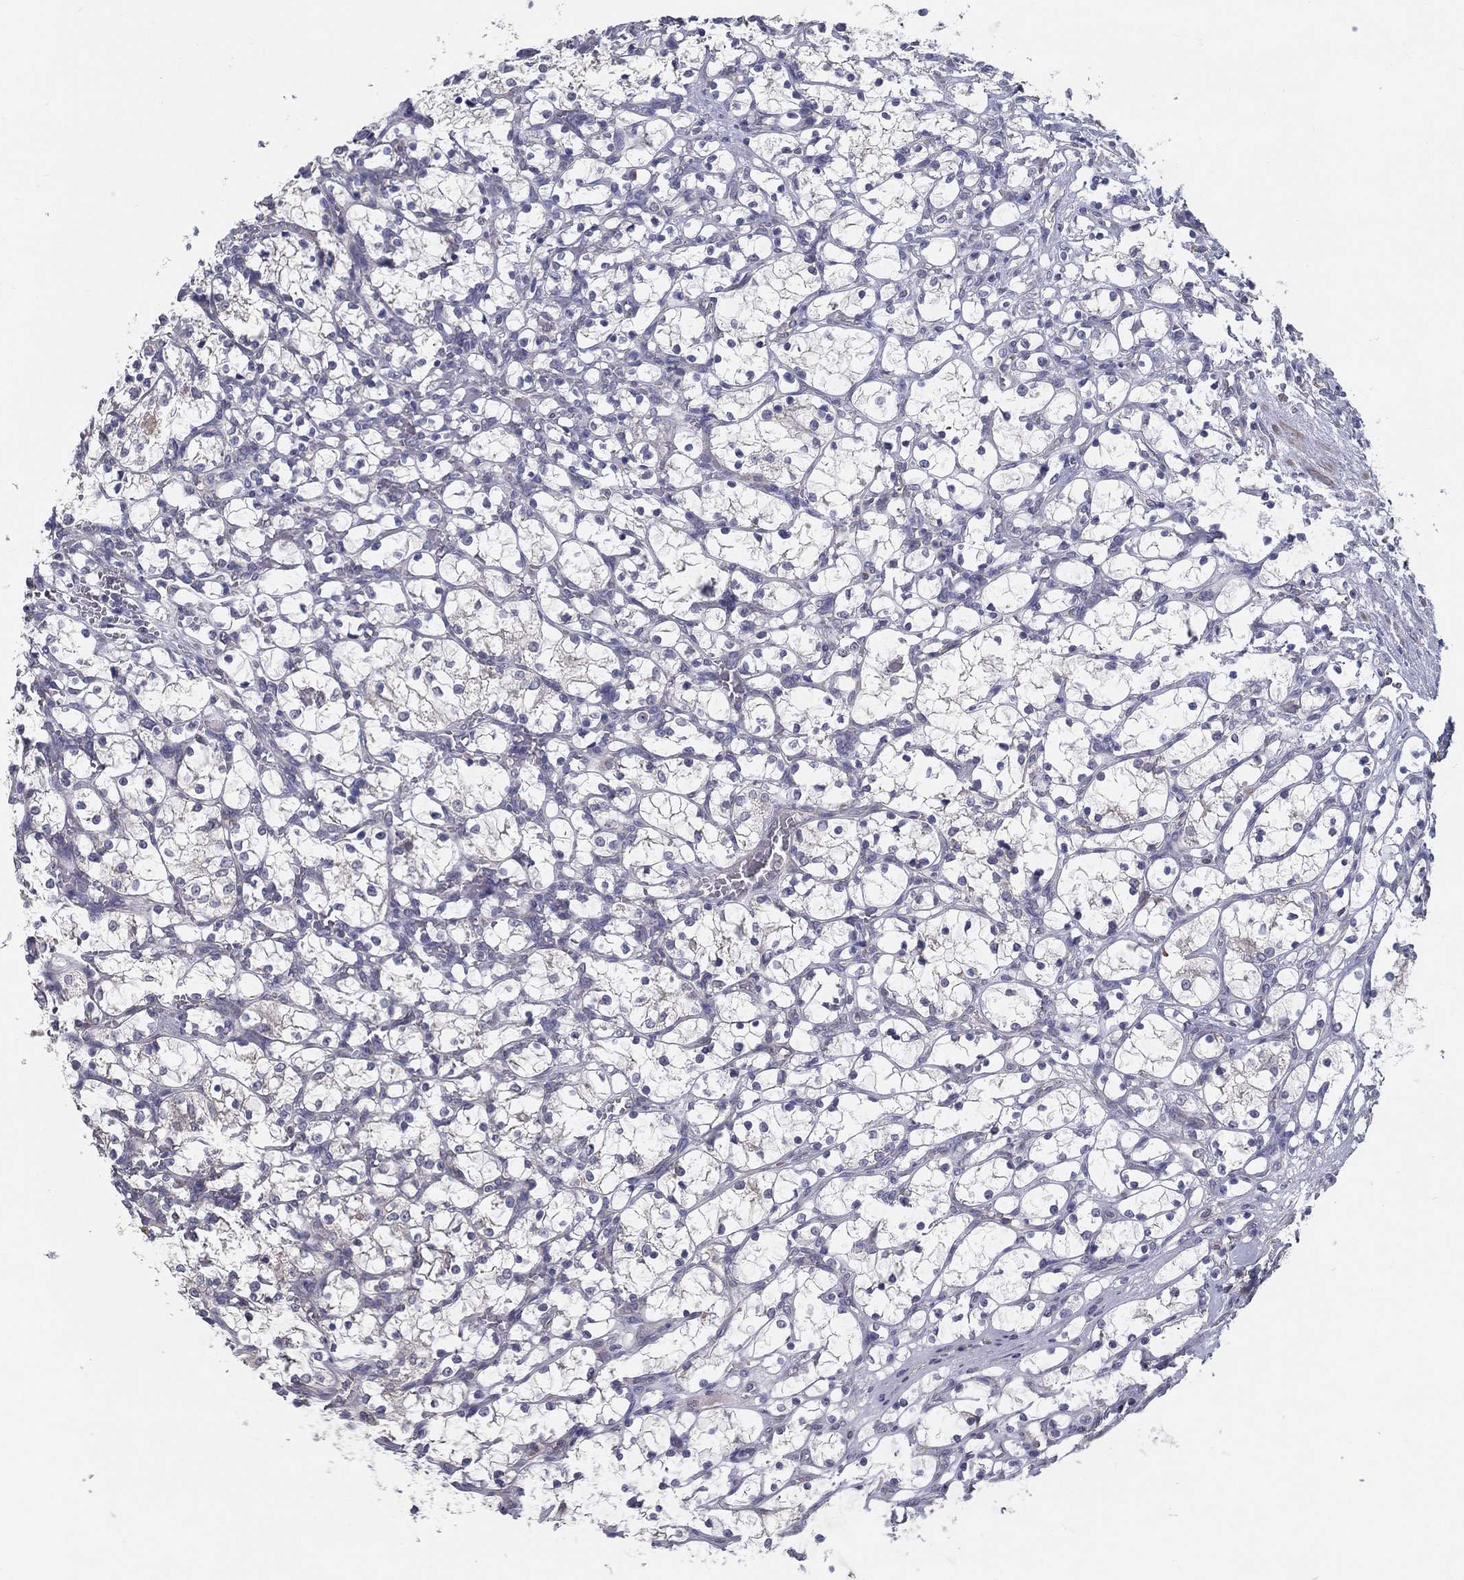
{"staining": {"intensity": "negative", "quantity": "none", "location": "none"}, "tissue": "renal cancer", "cell_type": "Tumor cells", "image_type": "cancer", "snomed": [{"axis": "morphology", "description": "Adenocarcinoma, NOS"}, {"axis": "topography", "description": "Kidney"}], "caption": "Immunohistochemical staining of renal cancer (adenocarcinoma) shows no significant expression in tumor cells.", "gene": "PCSK1", "patient": {"sex": "female", "age": 69}}